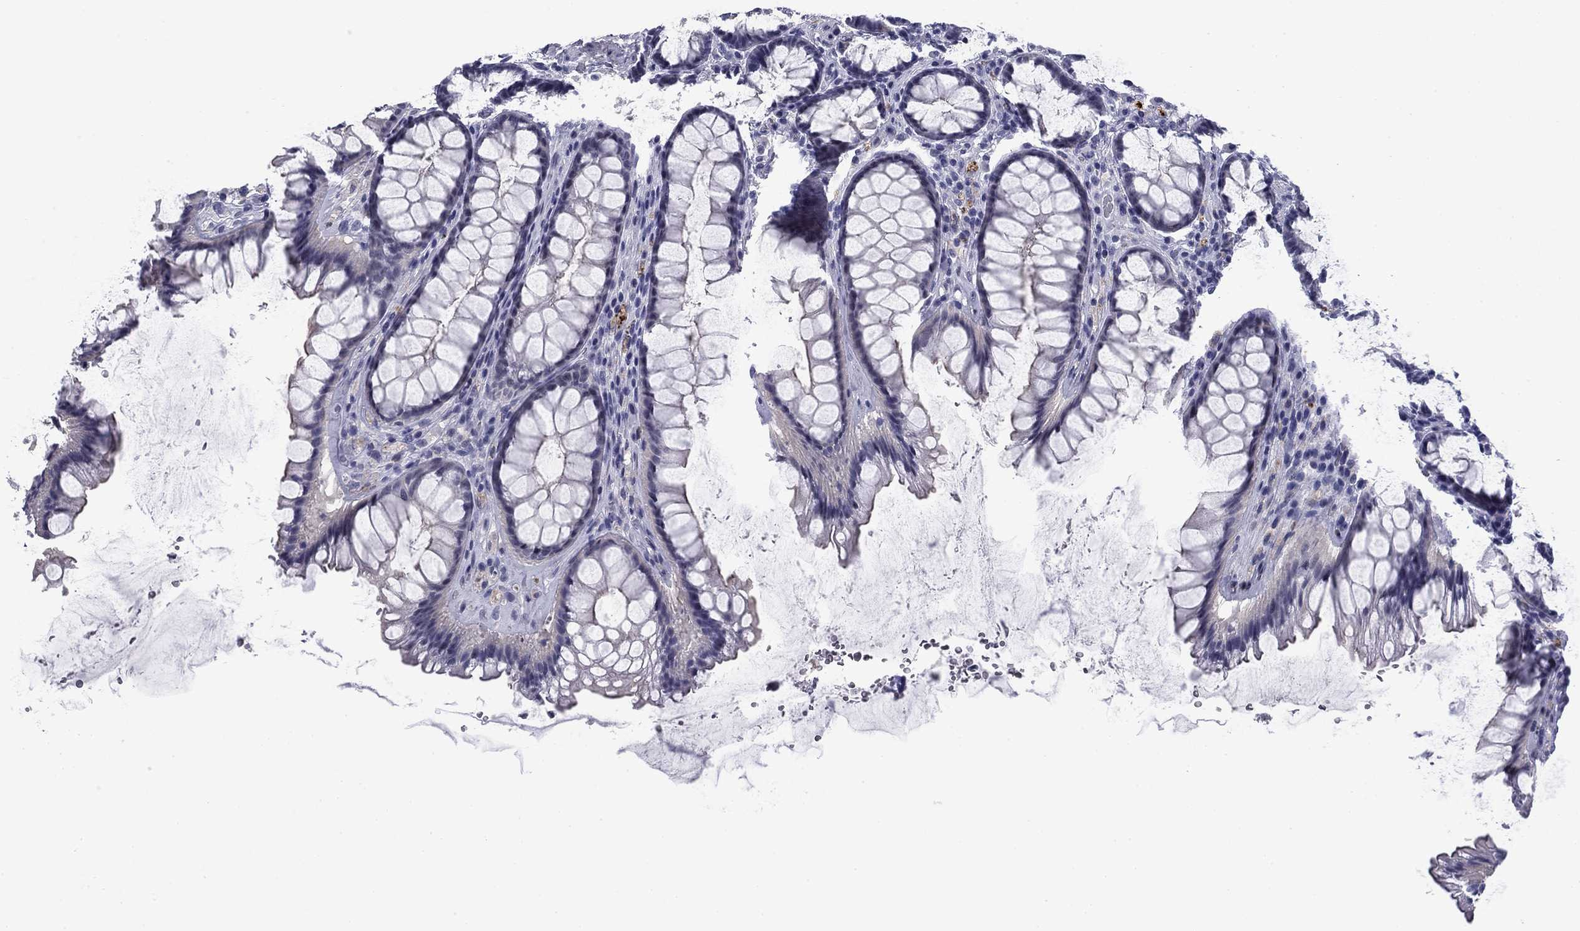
{"staining": {"intensity": "negative", "quantity": "none", "location": "none"}, "tissue": "rectum", "cell_type": "Glandular cells", "image_type": "normal", "snomed": [{"axis": "morphology", "description": "Normal tissue, NOS"}, {"axis": "topography", "description": "Rectum"}], "caption": "Glandular cells show no significant staining in unremarkable rectum. (Brightfield microscopy of DAB (3,3'-diaminobenzidine) immunohistochemistry (IHC) at high magnification).", "gene": "BCL2L14", "patient": {"sex": "male", "age": 72}}